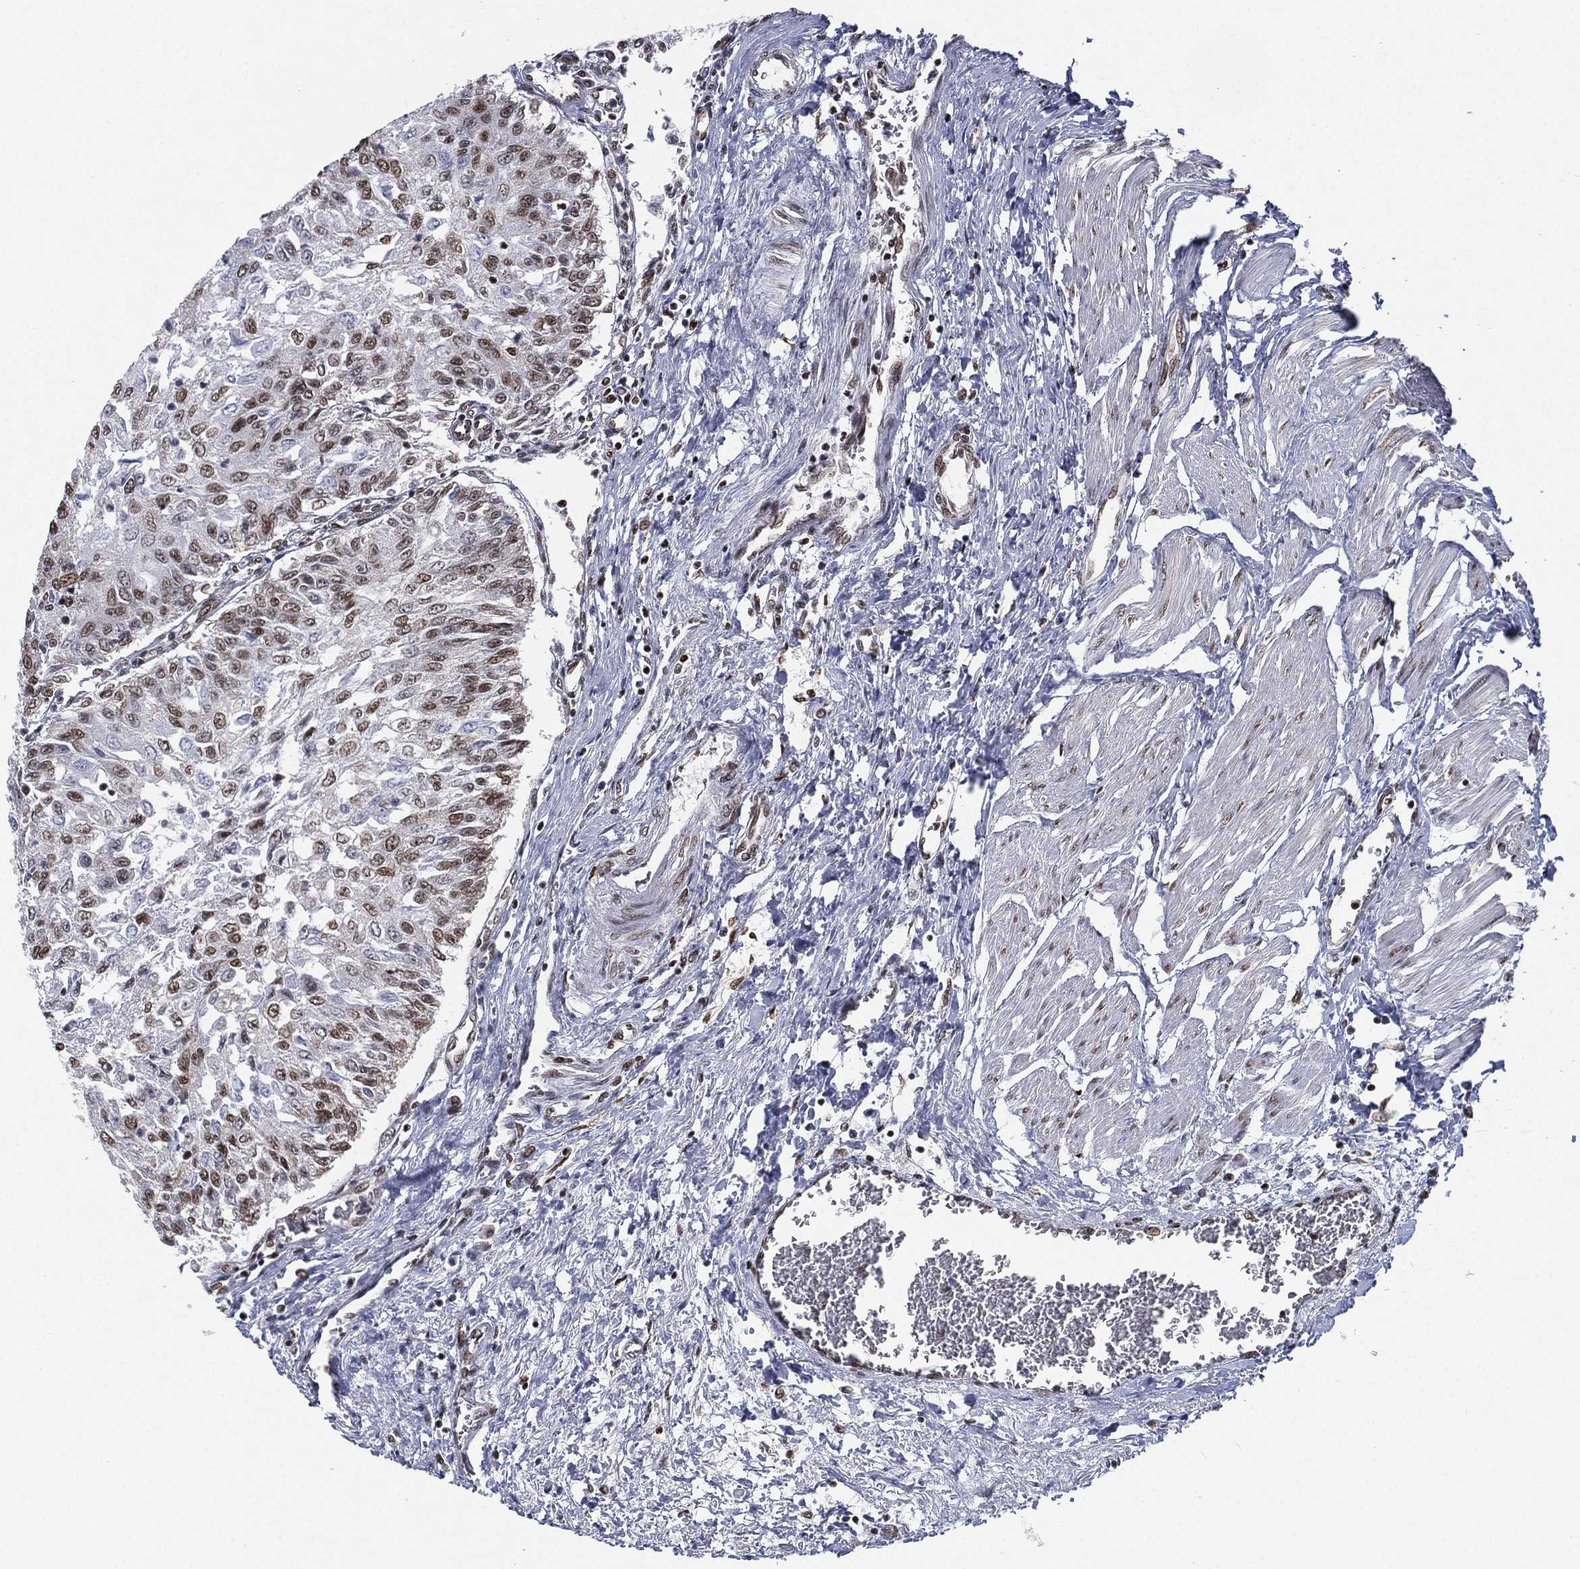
{"staining": {"intensity": "strong", "quantity": "<25%", "location": "nuclear"}, "tissue": "urothelial cancer", "cell_type": "Tumor cells", "image_type": "cancer", "snomed": [{"axis": "morphology", "description": "Urothelial carcinoma, Low grade"}, {"axis": "topography", "description": "Urinary bladder"}], "caption": "Approximately <25% of tumor cells in human urothelial cancer reveal strong nuclear protein staining as visualized by brown immunohistochemical staining.", "gene": "FUBP3", "patient": {"sex": "male", "age": 78}}